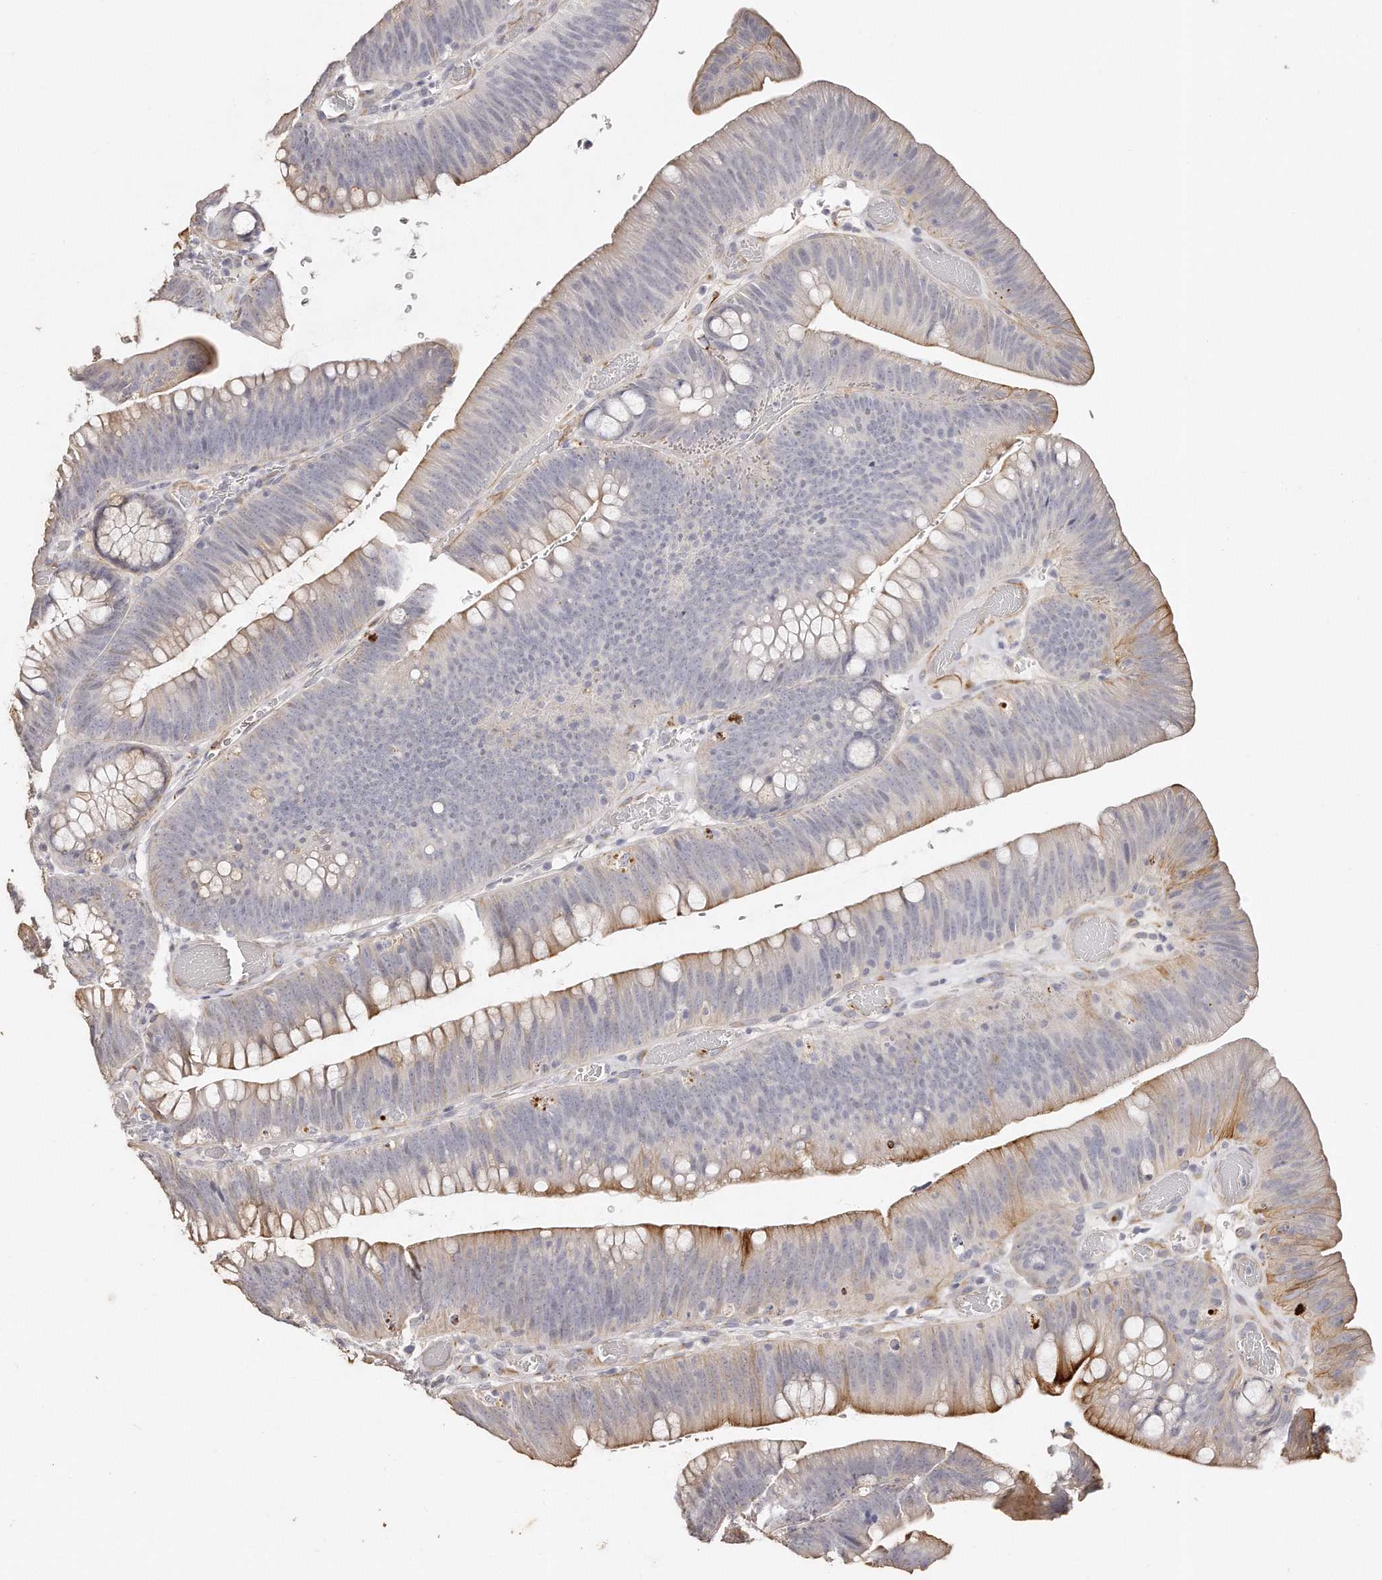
{"staining": {"intensity": "moderate", "quantity": "<25%", "location": "cytoplasmic/membranous"}, "tissue": "colorectal cancer", "cell_type": "Tumor cells", "image_type": "cancer", "snomed": [{"axis": "morphology", "description": "Normal tissue, NOS"}, {"axis": "topography", "description": "Colon"}], "caption": "The image displays staining of colorectal cancer, revealing moderate cytoplasmic/membranous protein positivity (brown color) within tumor cells. (Stains: DAB in brown, nuclei in blue, Microscopy: brightfield microscopy at high magnification).", "gene": "ZYG11A", "patient": {"sex": "female", "age": 82}}